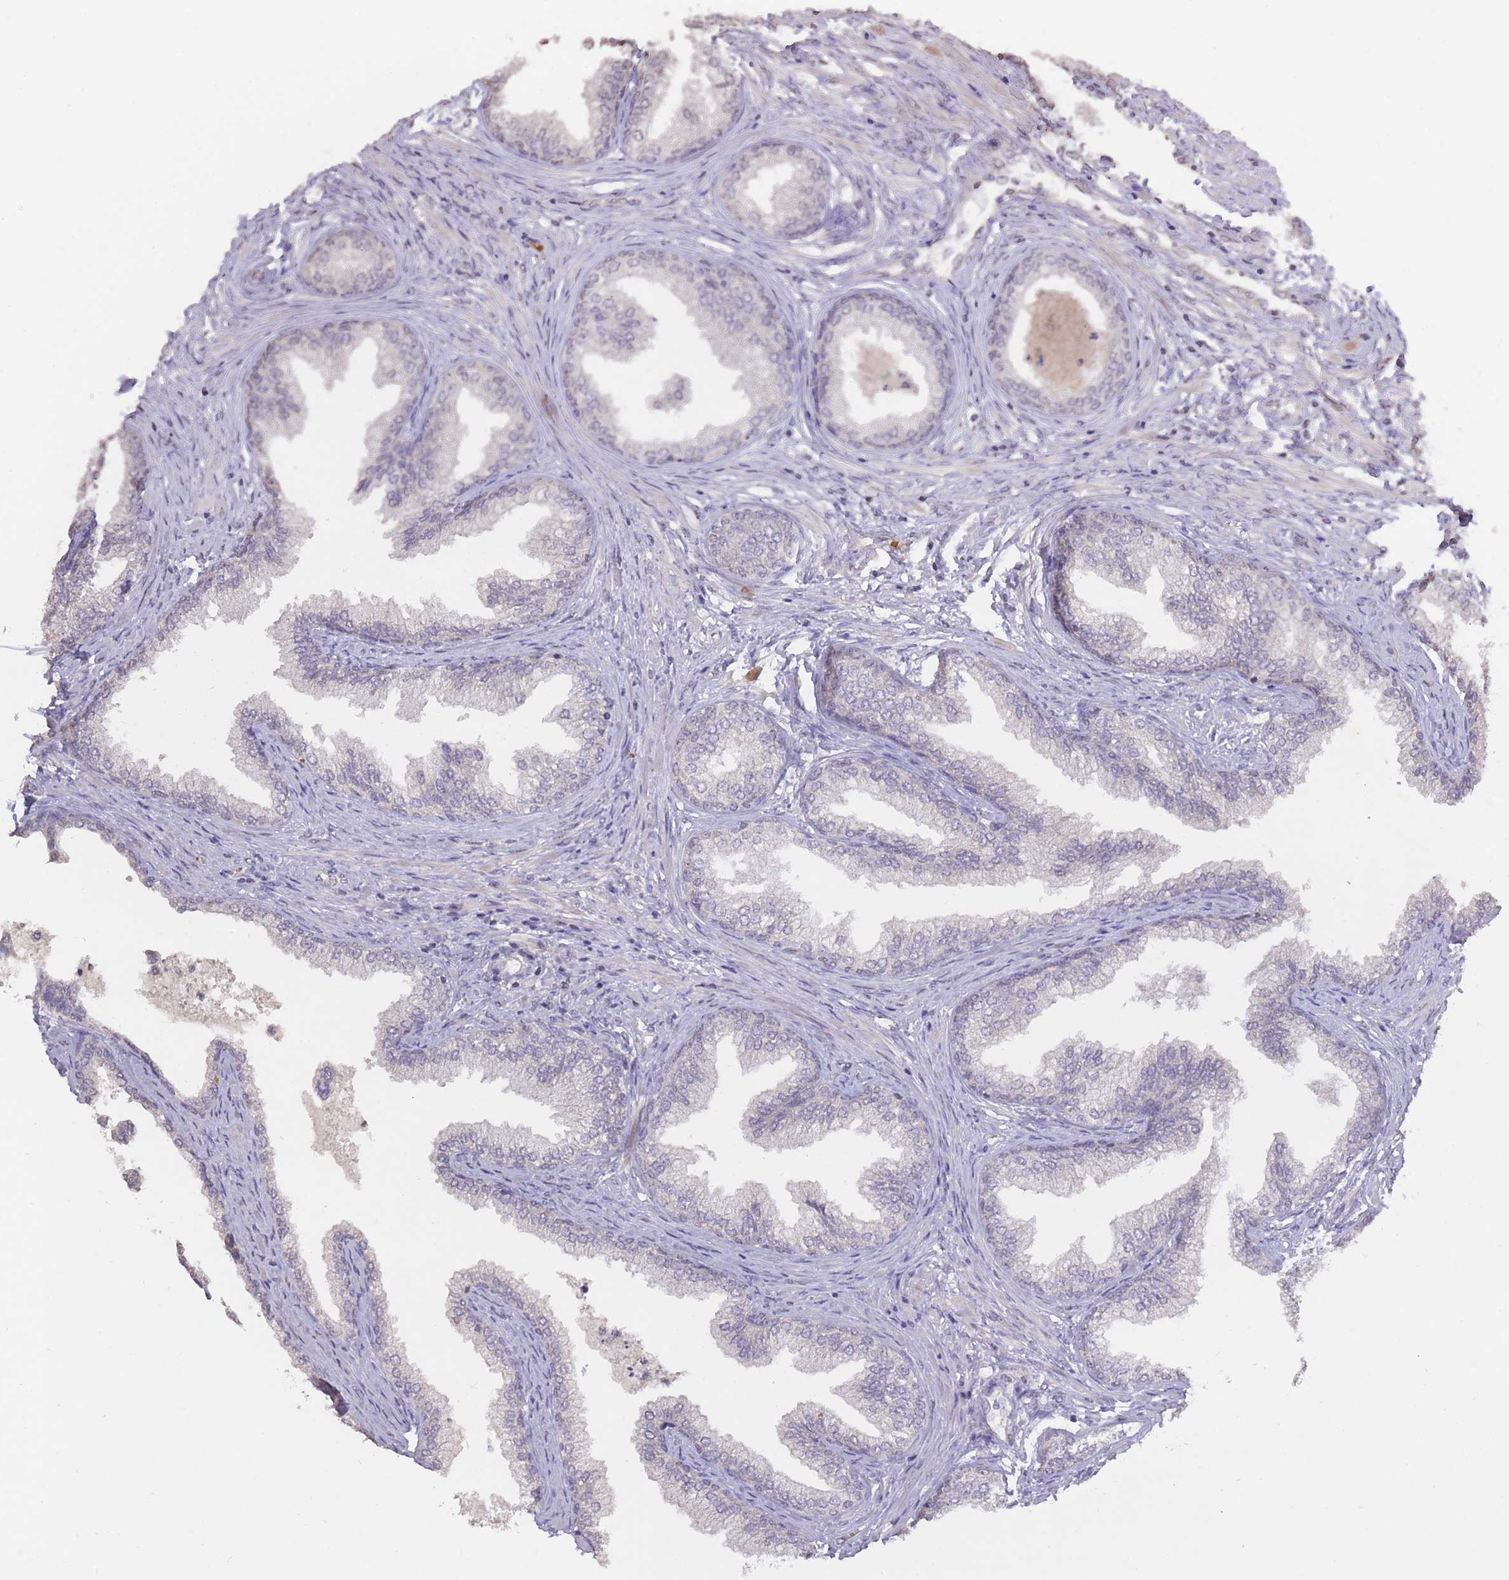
{"staining": {"intensity": "weak", "quantity": "<25%", "location": "cytoplasmic/membranous"}, "tissue": "prostate", "cell_type": "Glandular cells", "image_type": "normal", "snomed": [{"axis": "morphology", "description": "Normal tissue, NOS"}, {"axis": "topography", "description": "Prostate"}], "caption": "This is a histopathology image of IHC staining of normal prostate, which shows no positivity in glandular cells.", "gene": "ADCYAP1R1", "patient": {"sex": "male", "age": 76}}